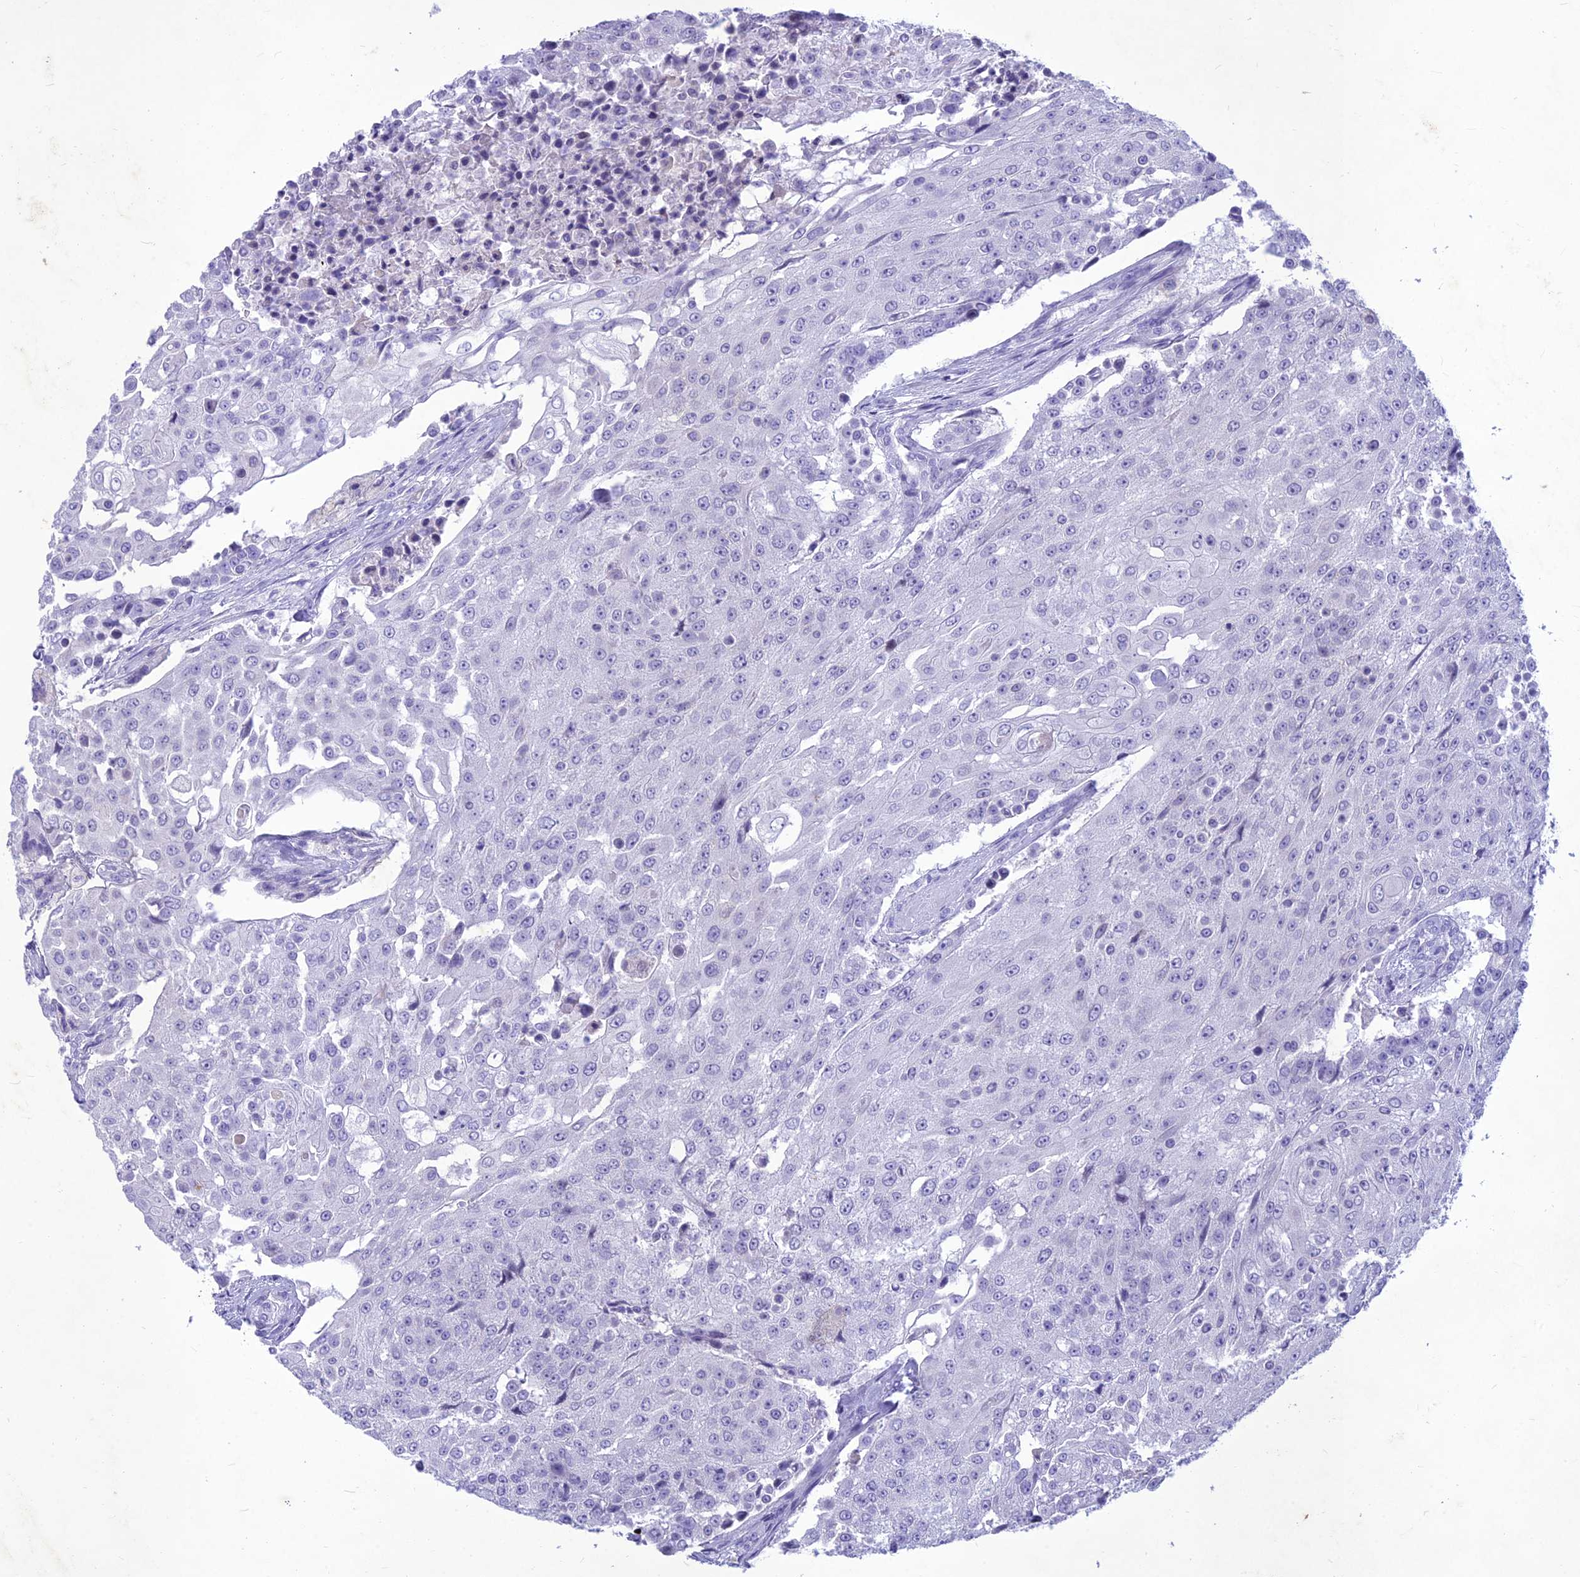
{"staining": {"intensity": "negative", "quantity": "none", "location": "none"}, "tissue": "urothelial cancer", "cell_type": "Tumor cells", "image_type": "cancer", "snomed": [{"axis": "morphology", "description": "Urothelial carcinoma, High grade"}, {"axis": "topography", "description": "Urinary bladder"}], "caption": "The histopathology image displays no staining of tumor cells in urothelial cancer.", "gene": "IFT172", "patient": {"sex": "female", "age": 63}}